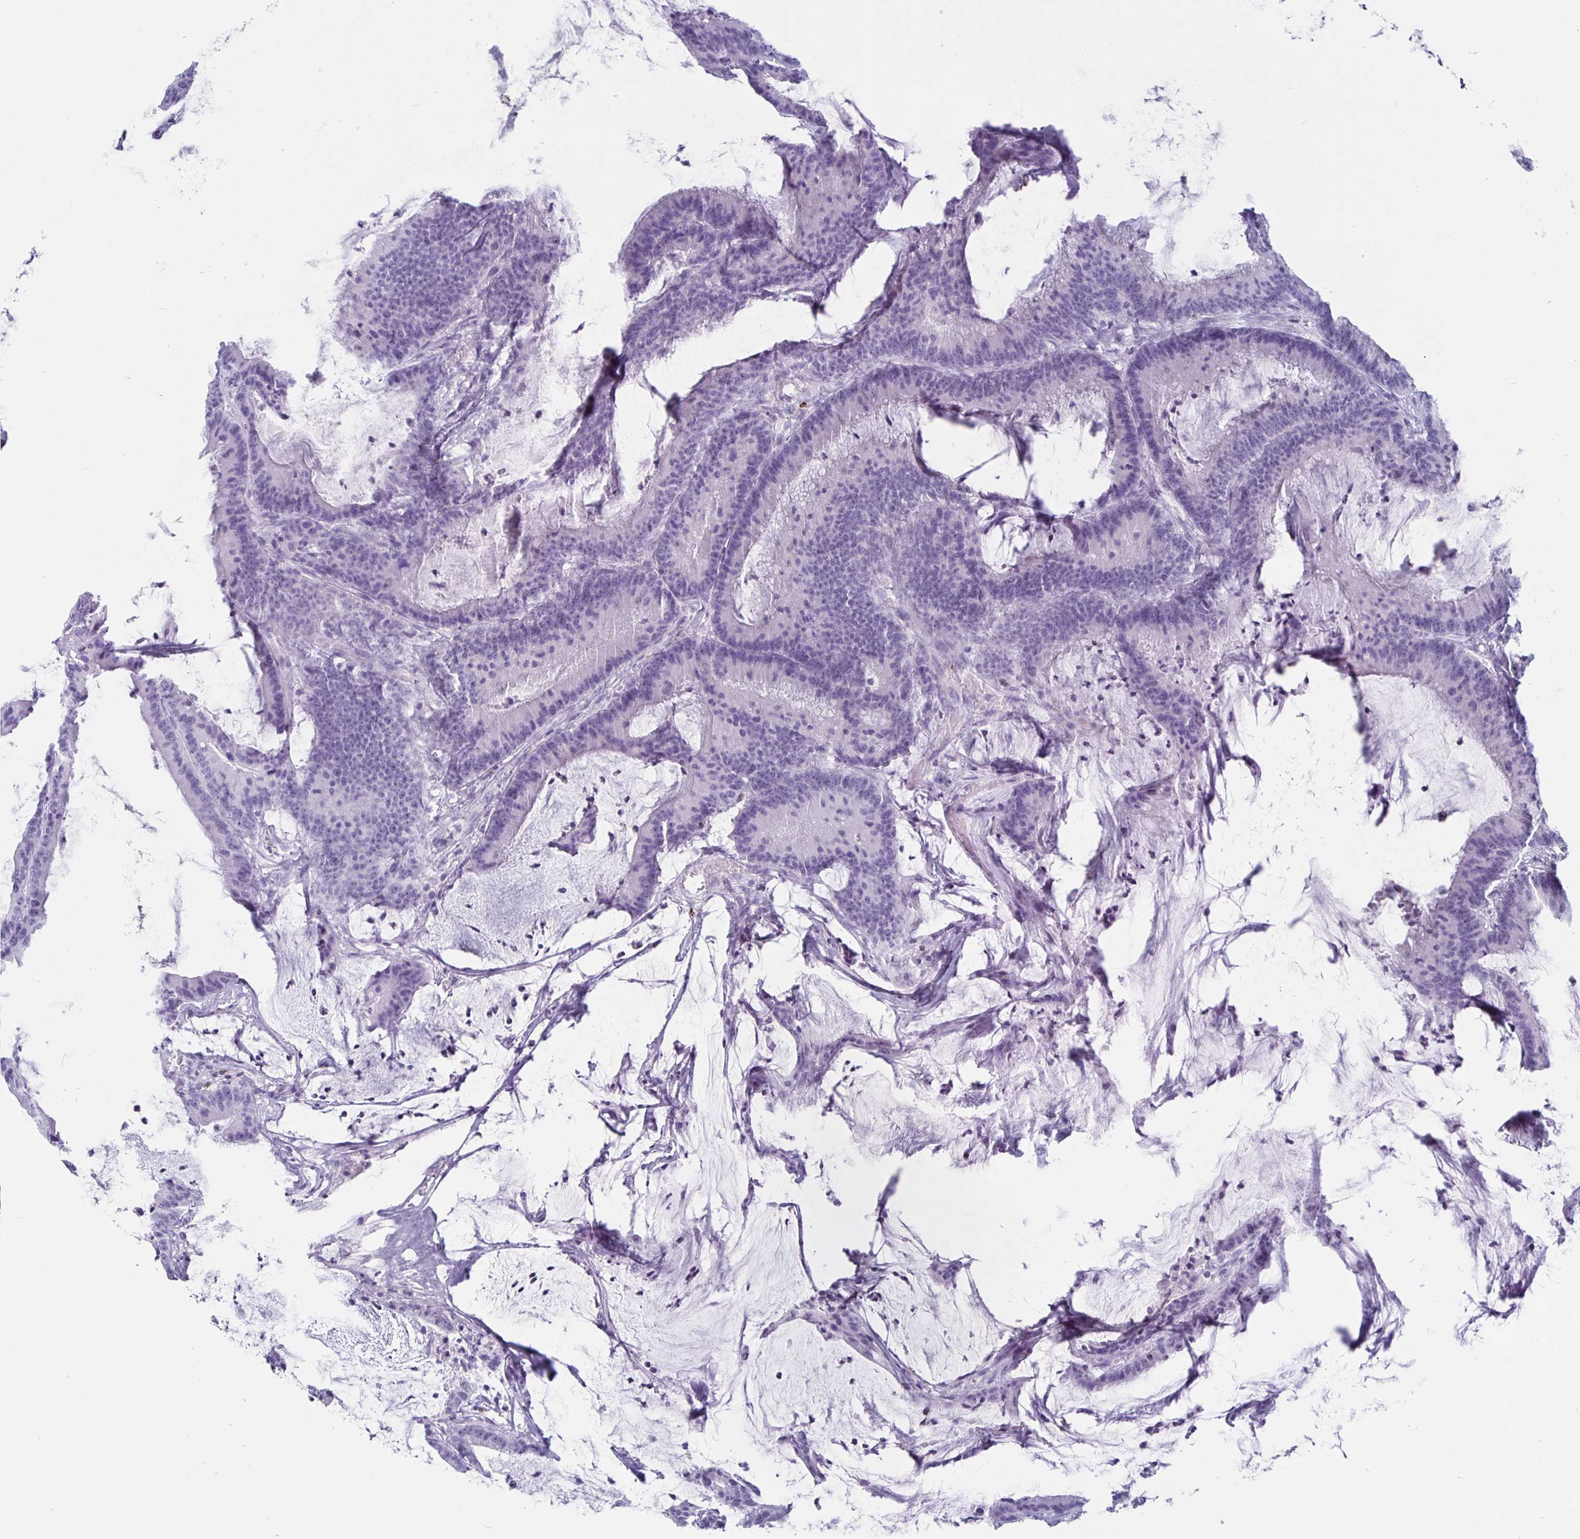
{"staining": {"intensity": "negative", "quantity": "none", "location": "none"}, "tissue": "colorectal cancer", "cell_type": "Tumor cells", "image_type": "cancer", "snomed": [{"axis": "morphology", "description": "Adenocarcinoma, NOS"}, {"axis": "topography", "description": "Colon"}], "caption": "An IHC histopathology image of colorectal adenocarcinoma is shown. There is no staining in tumor cells of colorectal adenocarcinoma.", "gene": "GZMK", "patient": {"sex": "female", "age": 78}}